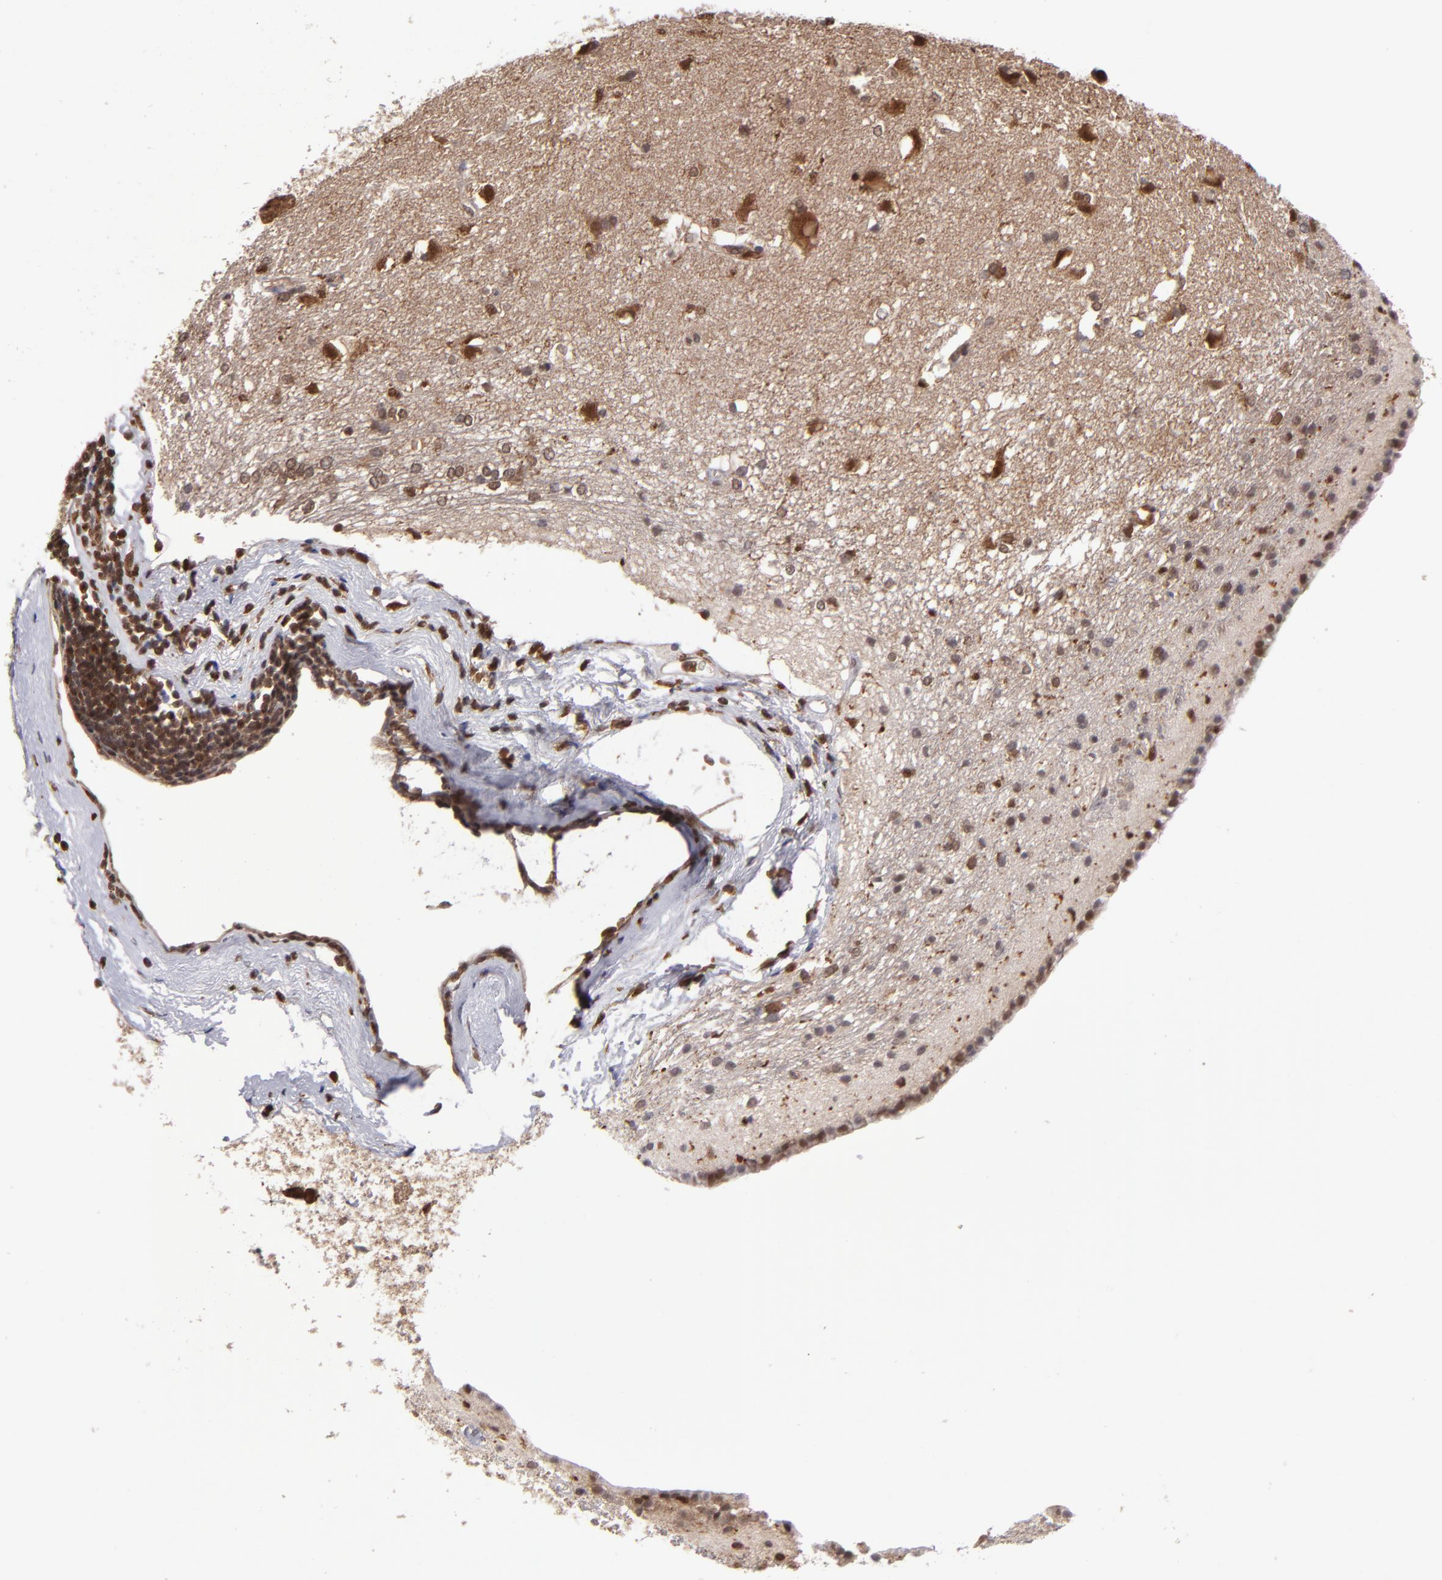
{"staining": {"intensity": "moderate", "quantity": "25%-75%", "location": "nuclear"}, "tissue": "caudate", "cell_type": "Glial cells", "image_type": "normal", "snomed": [{"axis": "morphology", "description": "Normal tissue, NOS"}, {"axis": "topography", "description": "Lateral ventricle wall"}], "caption": "Immunohistochemical staining of benign caudate demonstrates moderate nuclear protein expression in about 25%-75% of glial cells.", "gene": "GRB2", "patient": {"sex": "female", "age": 19}}